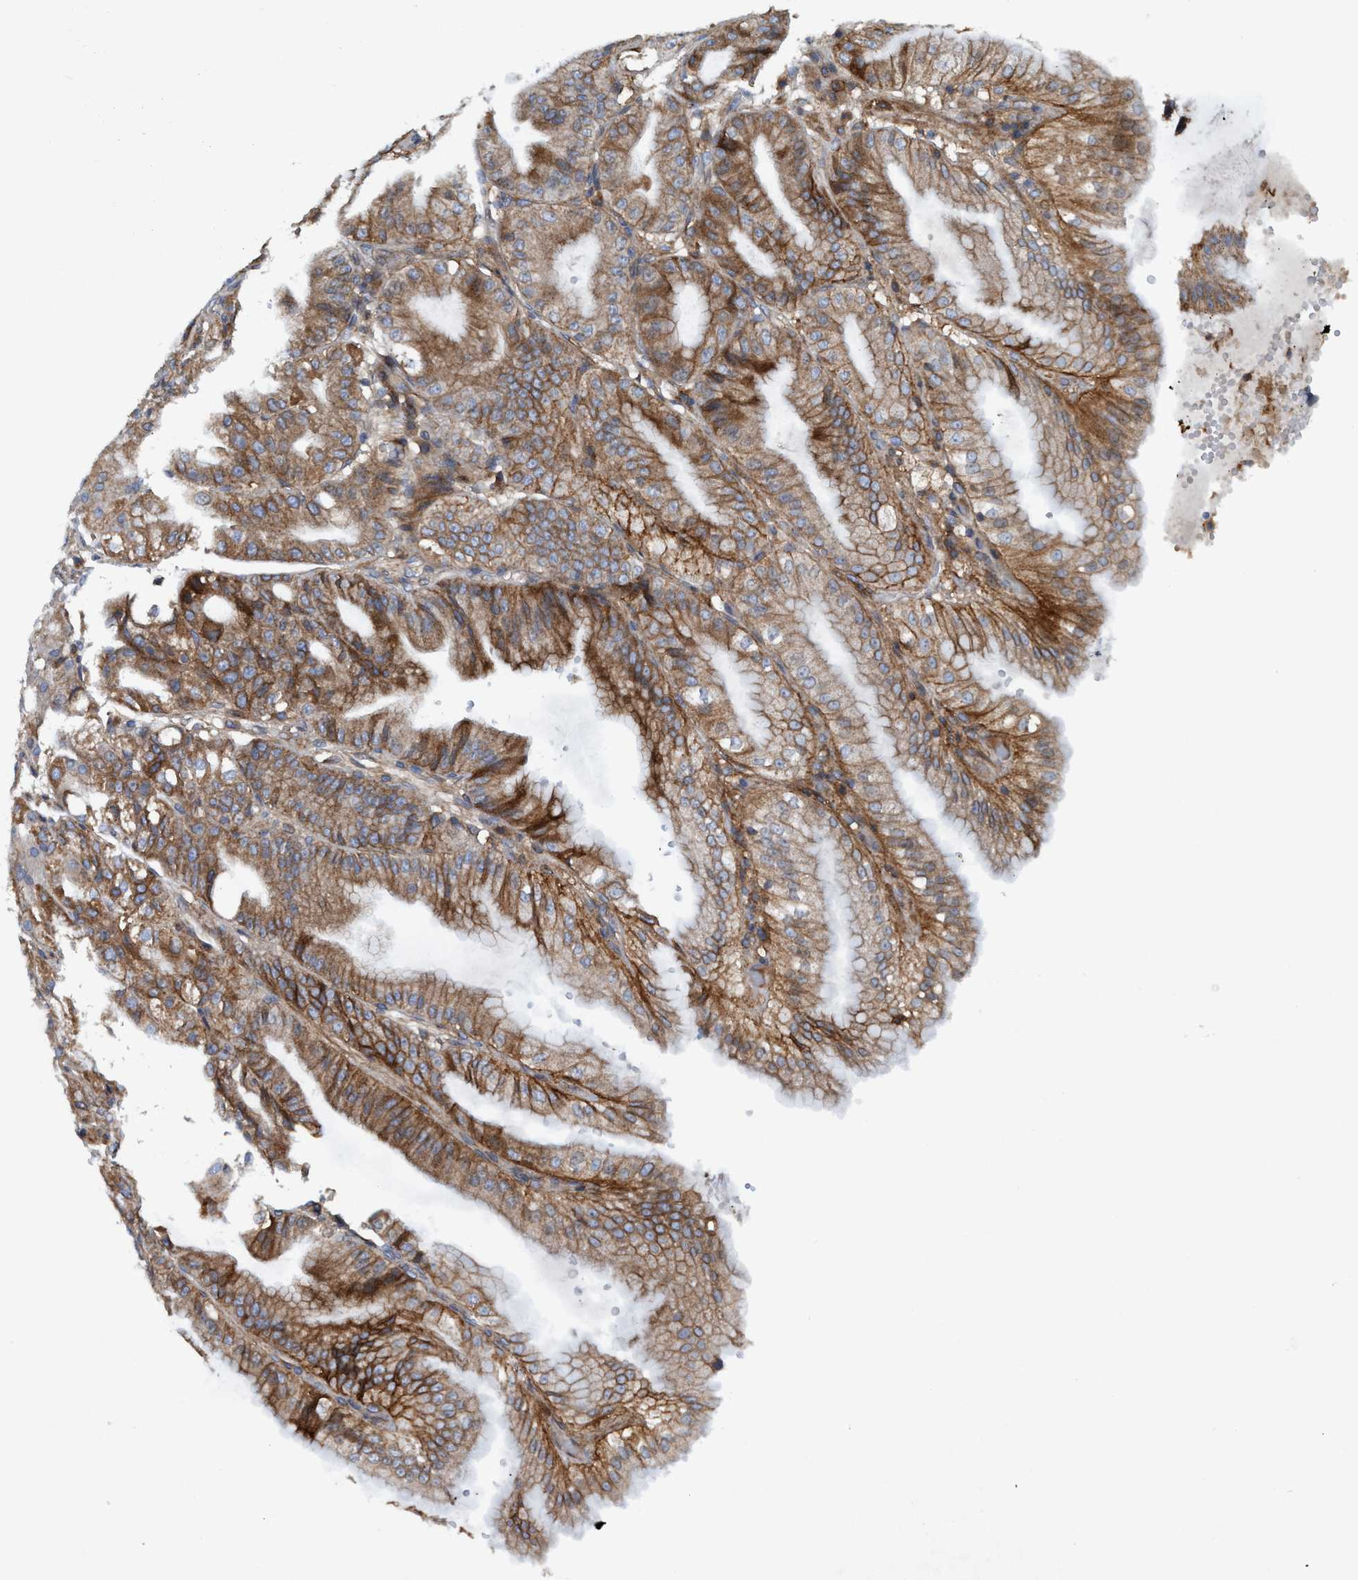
{"staining": {"intensity": "strong", "quantity": ">75%", "location": "cytoplasmic/membranous"}, "tissue": "stomach", "cell_type": "Glandular cells", "image_type": "normal", "snomed": [{"axis": "morphology", "description": "Normal tissue, NOS"}, {"axis": "topography", "description": "Stomach, lower"}], "caption": "Immunohistochemical staining of benign stomach reveals strong cytoplasmic/membranous protein staining in approximately >75% of glandular cells. Nuclei are stained in blue.", "gene": "SLC16A3", "patient": {"sex": "male", "age": 71}}